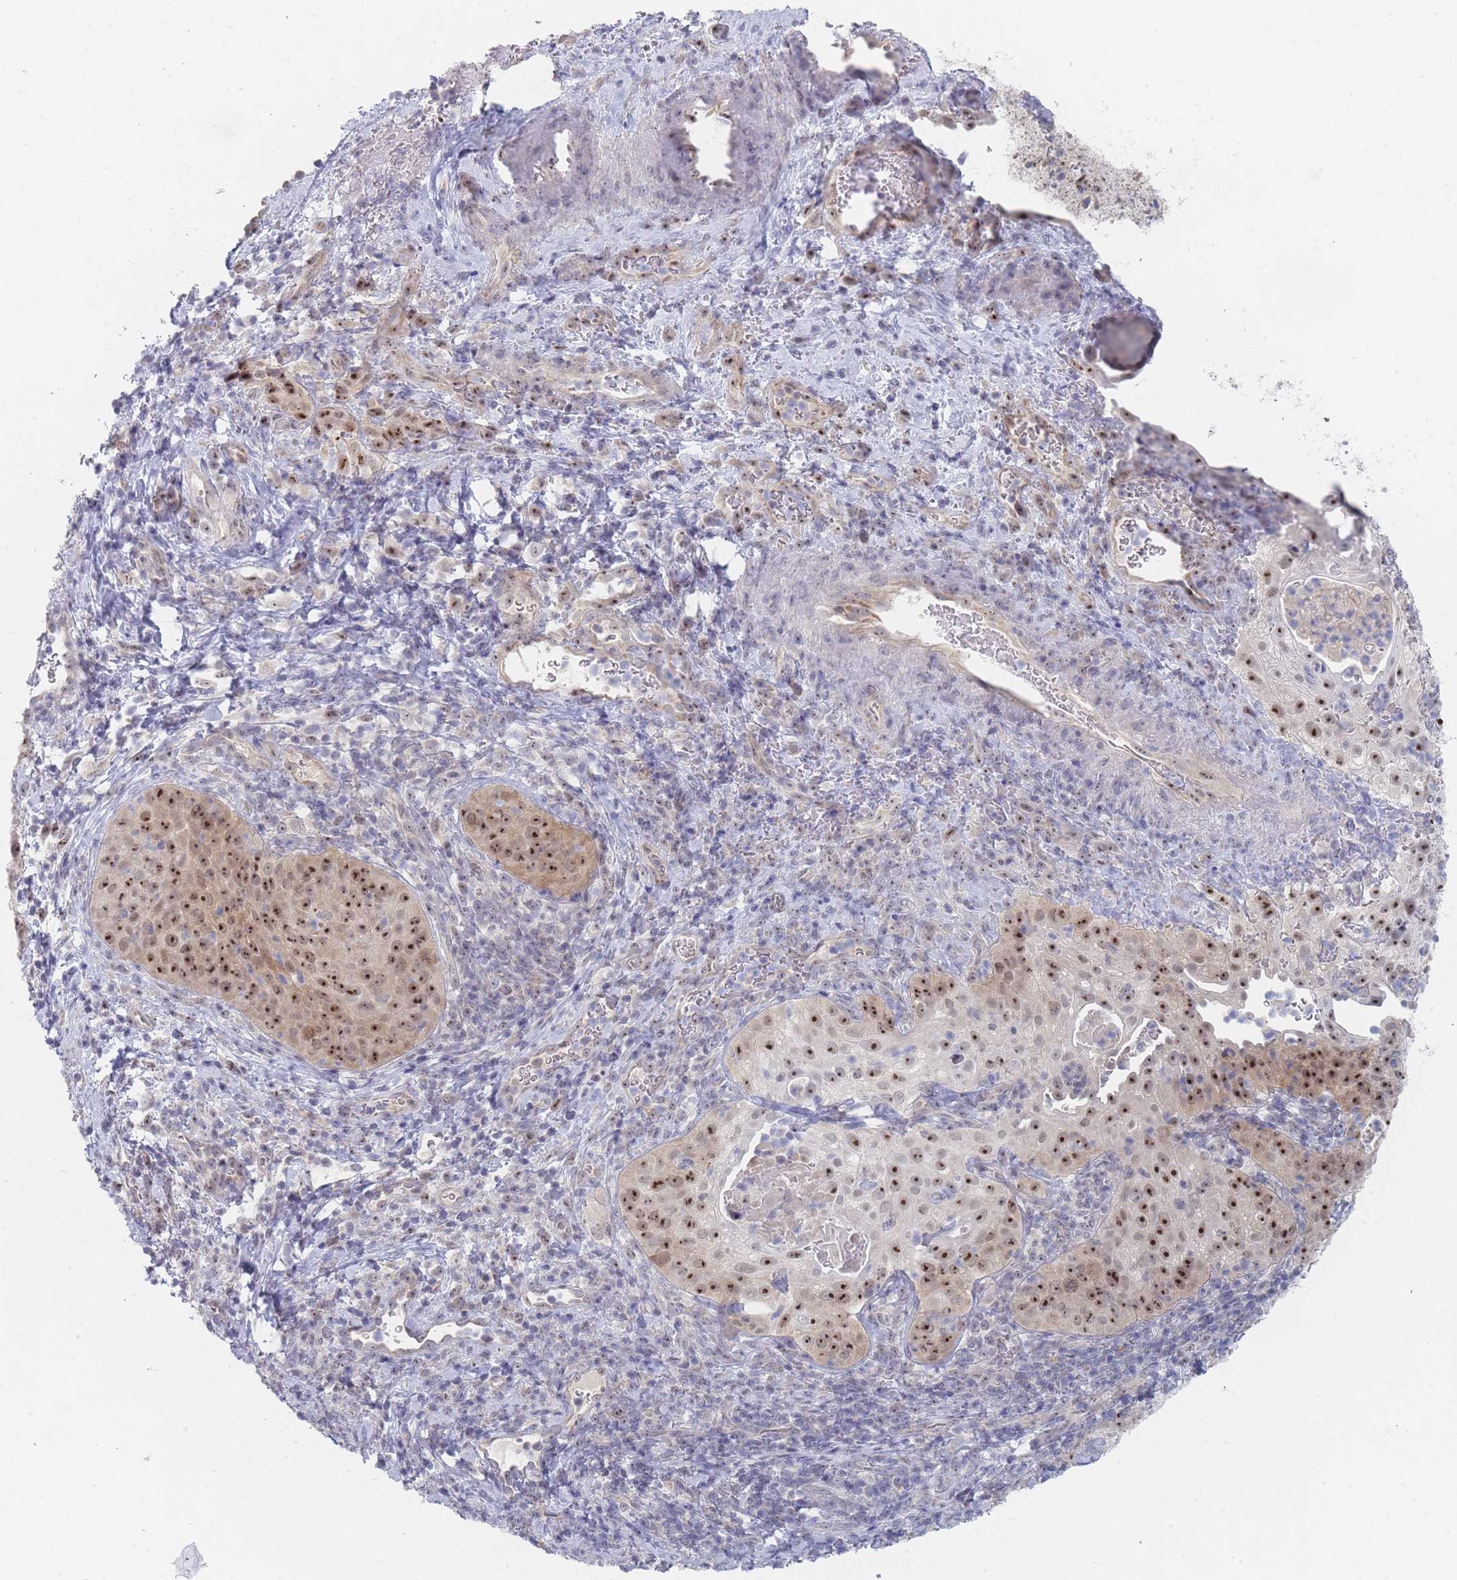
{"staining": {"intensity": "strong", "quantity": ">75%", "location": "nuclear"}, "tissue": "cervical cancer", "cell_type": "Tumor cells", "image_type": "cancer", "snomed": [{"axis": "morphology", "description": "Squamous cell carcinoma, NOS"}, {"axis": "topography", "description": "Cervix"}], "caption": "Immunohistochemical staining of human cervical squamous cell carcinoma reveals high levels of strong nuclear positivity in approximately >75% of tumor cells. (brown staining indicates protein expression, while blue staining denotes nuclei).", "gene": "RNF8", "patient": {"sex": "female", "age": 52}}